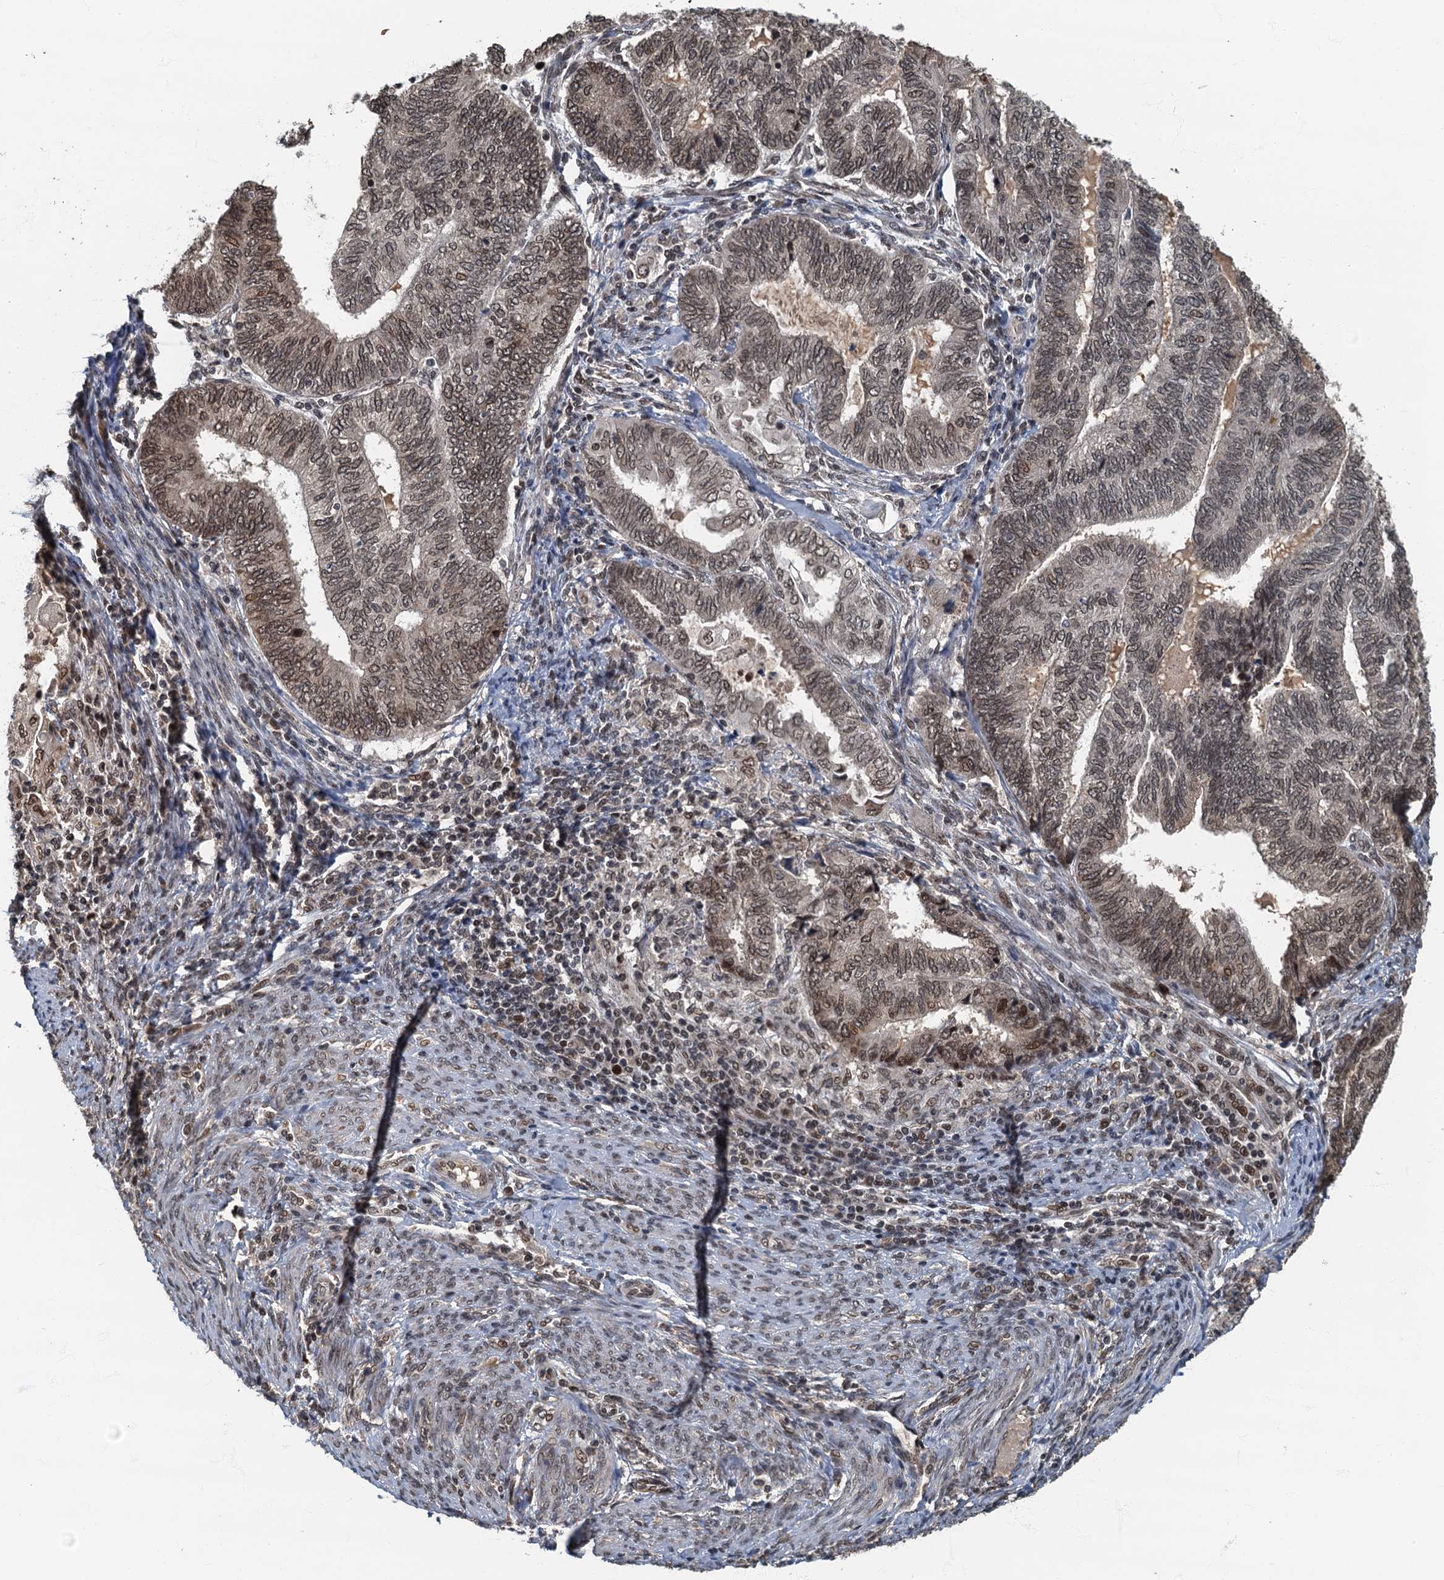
{"staining": {"intensity": "moderate", "quantity": ">75%", "location": "nuclear"}, "tissue": "endometrial cancer", "cell_type": "Tumor cells", "image_type": "cancer", "snomed": [{"axis": "morphology", "description": "Adenocarcinoma, NOS"}, {"axis": "topography", "description": "Uterus"}, {"axis": "topography", "description": "Endometrium"}], "caption": "Adenocarcinoma (endometrial) stained with a brown dye exhibits moderate nuclear positive staining in approximately >75% of tumor cells.", "gene": "CKAP2L", "patient": {"sex": "female", "age": 70}}